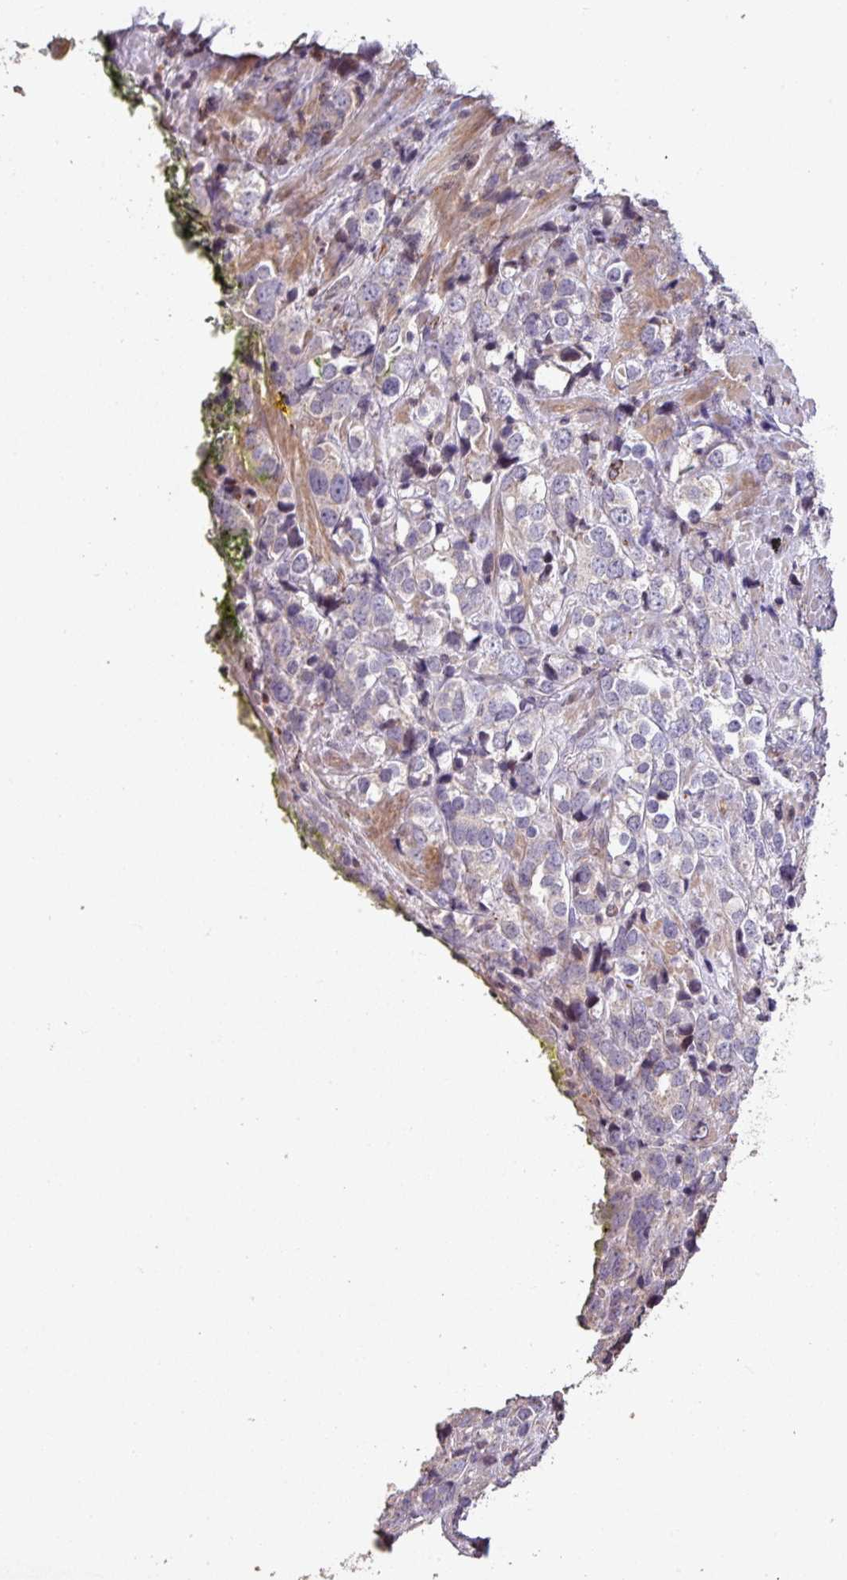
{"staining": {"intensity": "negative", "quantity": "none", "location": "none"}, "tissue": "prostate cancer", "cell_type": "Tumor cells", "image_type": "cancer", "snomed": [{"axis": "morphology", "description": "Adenocarcinoma, High grade"}, {"axis": "topography", "description": "Prostate"}], "caption": "Histopathology image shows no significant protein positivity in tumor cells of prostate cancer.", "gene": "RPL23A", "patient": {"sex": "male", "age": 71}}